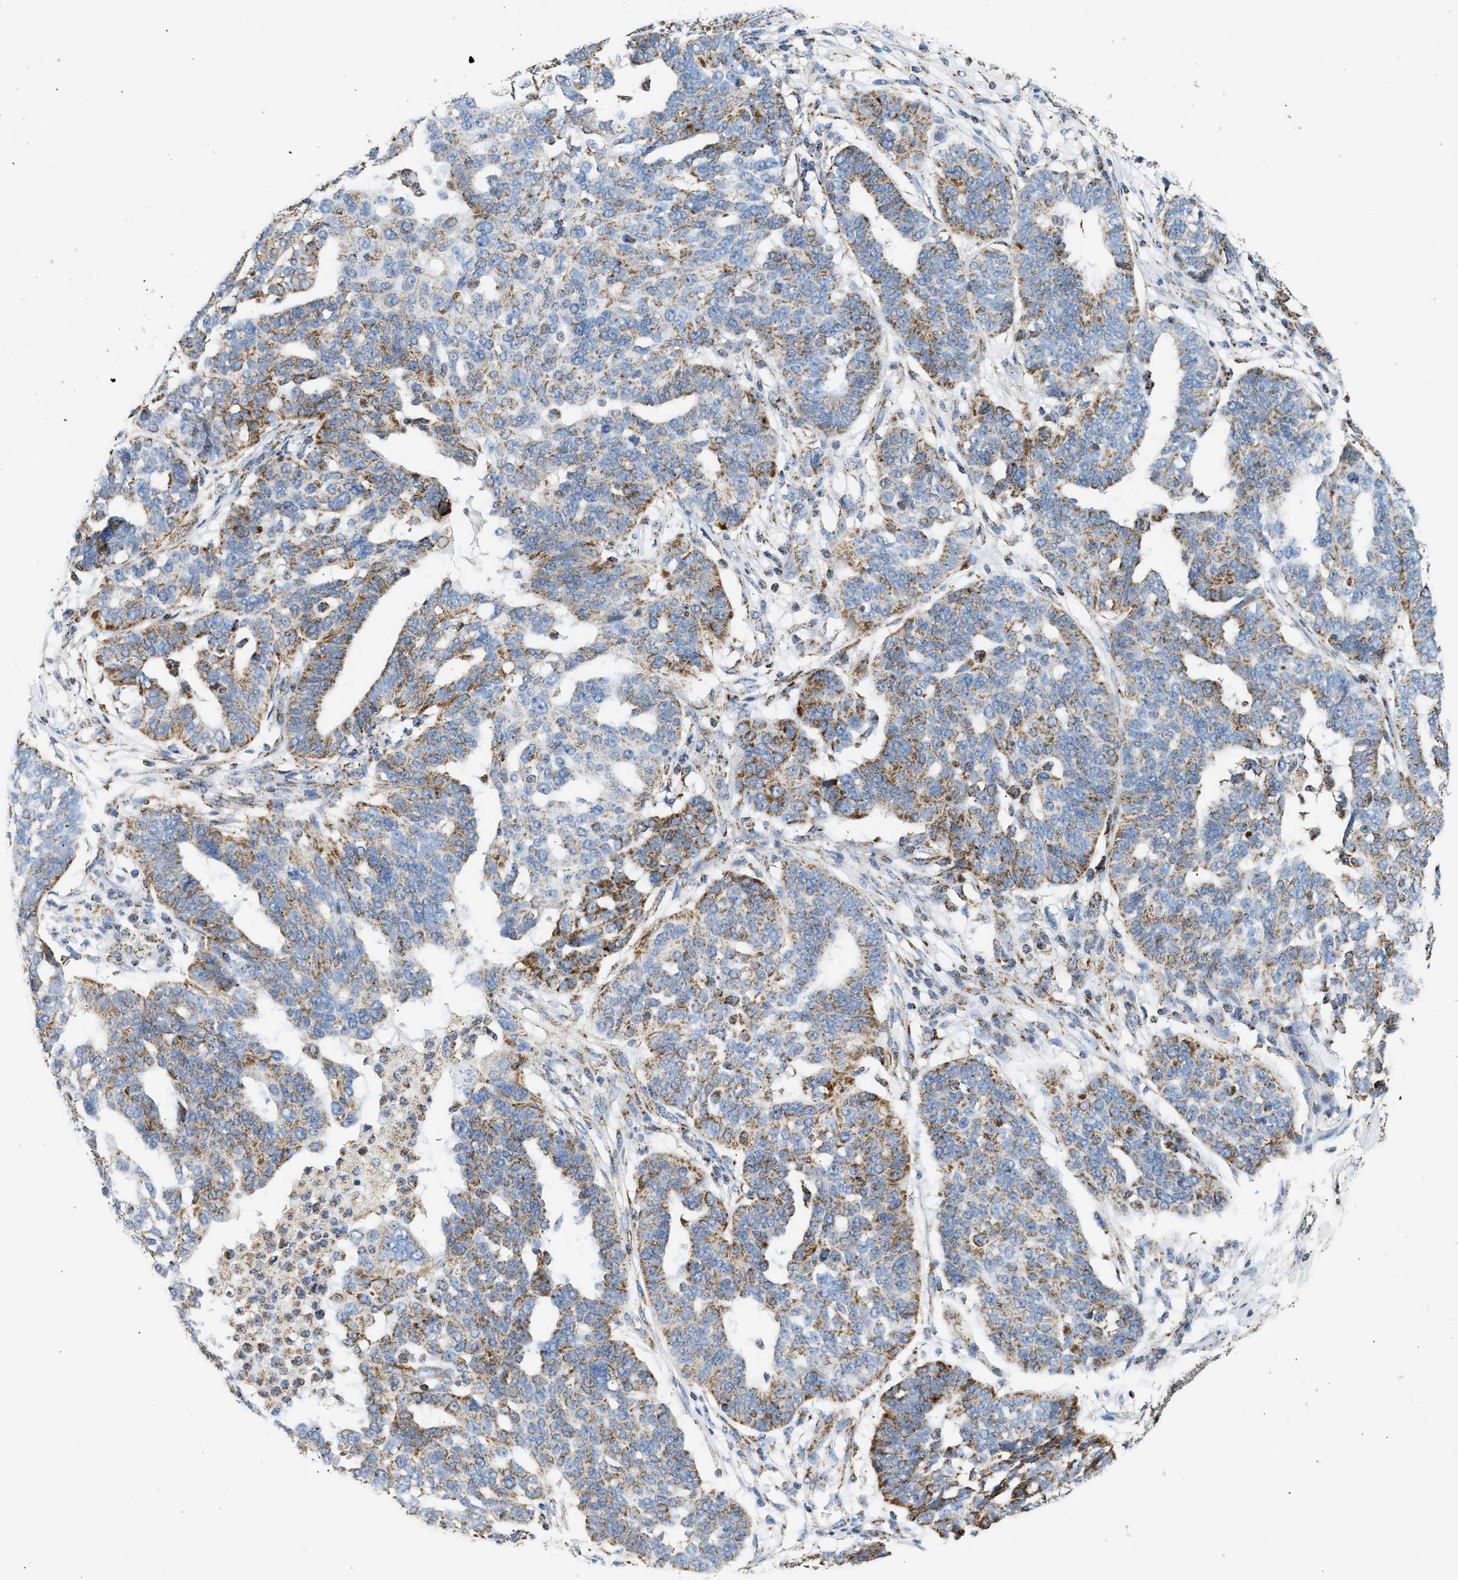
{"staining": {"intensity": "moderate", "quantity": "25%-75%", "location": "cytoplasmic/membranous"}, "tissue": "ovarian cancer", "cell_type": "Tumor cells", "image_type": "cancer", "snomed": [{"axis": "morphology", "description": "Cystadenocarcinoma, serous, NOS"}, {"axis": "topography", "description": "Ovary"}], "caption": "Immunohistochemistry staining of ovarian cancer, which shows medium levels of moderate cytoplasmic/membranous positivity in about 25%-75% of tumor cells indicating moderate cytoplasmic/membranous protein positivity. The staining was performed using DAB (3,3'-diaminobenzidine) (brown) for protein detection and nuclei were counterstained in hematoxylin (blue).", "gene": "OGDH", "patient": {"sex": "female", "age": 59}}